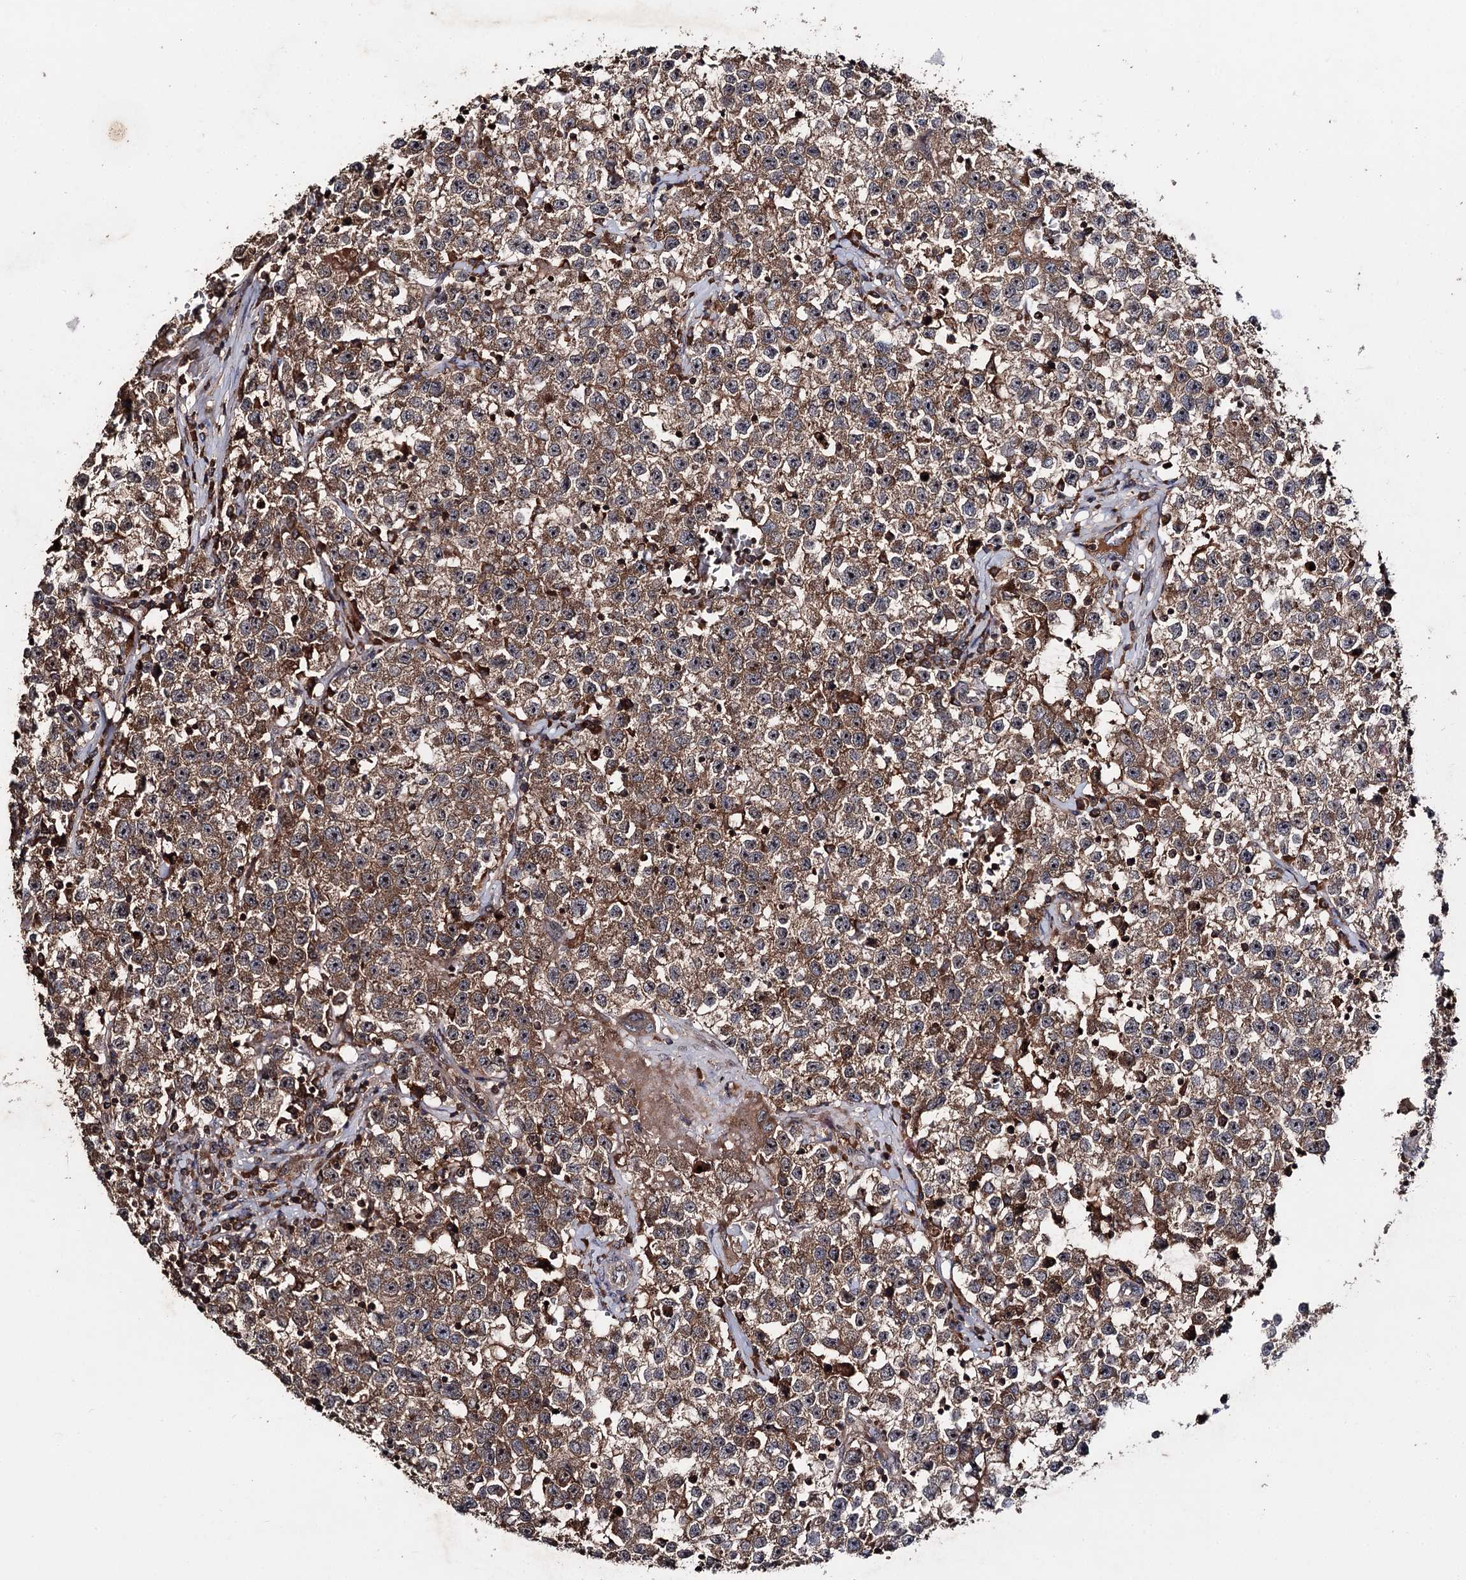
{"staining": {"intensity": "moderate", "quantity": ">75%", "location": "cytoplasmic/membranous"}, "tissue": "testis cancer", "cell_type": "Tumor cells", "image_type": "cancer", "snomed": [{"axis": "morphology", "description": "Seminoma, NOS"}, {"axis": "topography", "description": "Testis"}], "caption": "IHC staining of testis seminoma, which reveals medium levels of moderate cytoplasmic/membranous staining in approximately >75% of tumor cells indicating moderate cytoplasmic/membranous protein positivity. The staining was performed using DAB (3,3'-diaminobenzidine) (brown) for protein detection and nuclei were counterstained in hematoxylin (blue).", "gene": "FAM53B", "patient": {"sex": "male", "age": 22}}